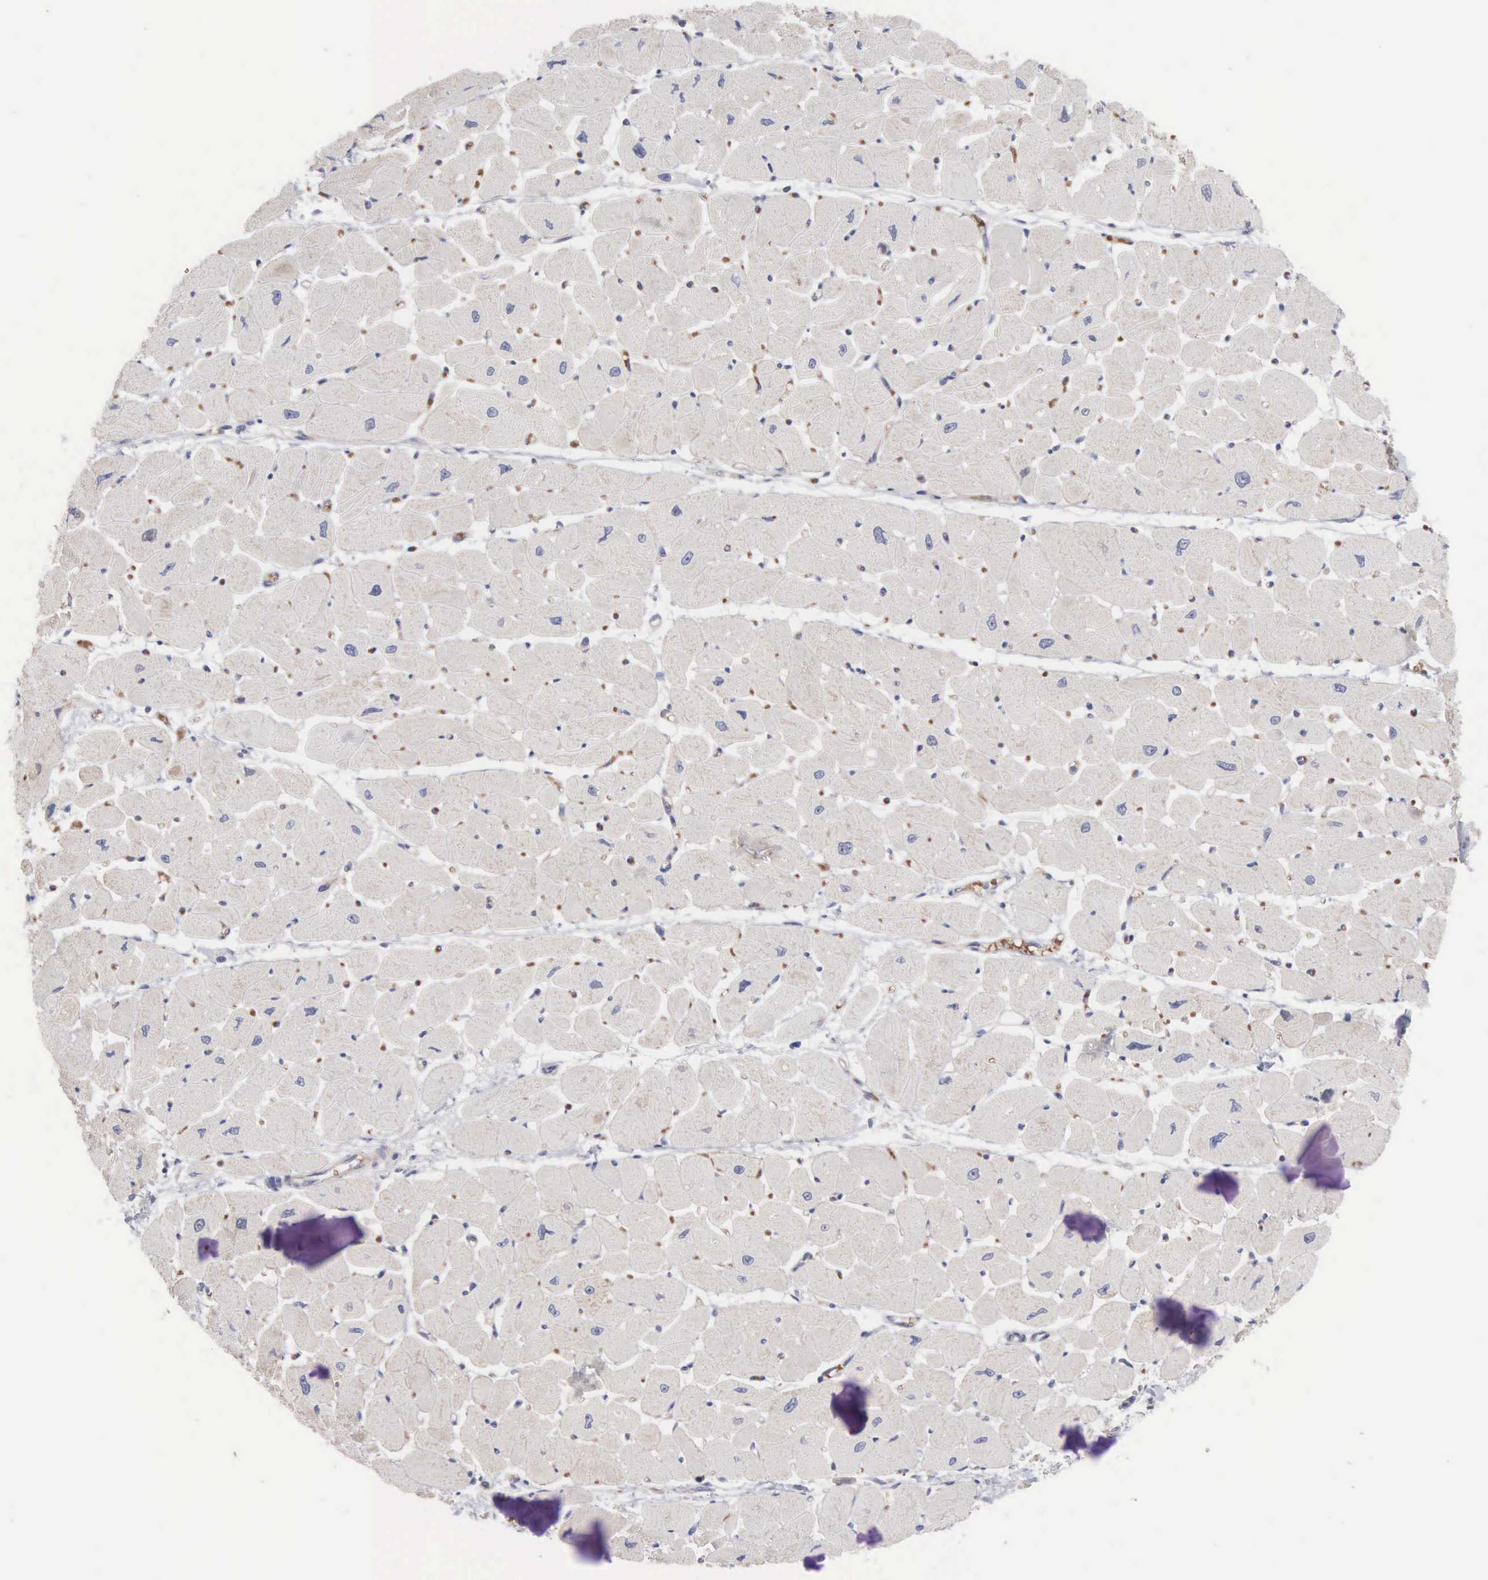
{"staining": {"intensity": "negative", "quantity": "none", "location": "none"}, "tissue": "heart muscle", "cell_type": "Cardiomyocytes", "image_type": "normal", "snomed": [{"axis": "morphology", "description": "Normal tissue, NOS"}, {"axis": "topography", "description": "Heart"}], "caption": "Human heart muscle stained for a protein using immunohistochemistry displays no staining in cardiomyocytes.", "gene": "INF2", "patient": {"sex": "female", "age": 54}}